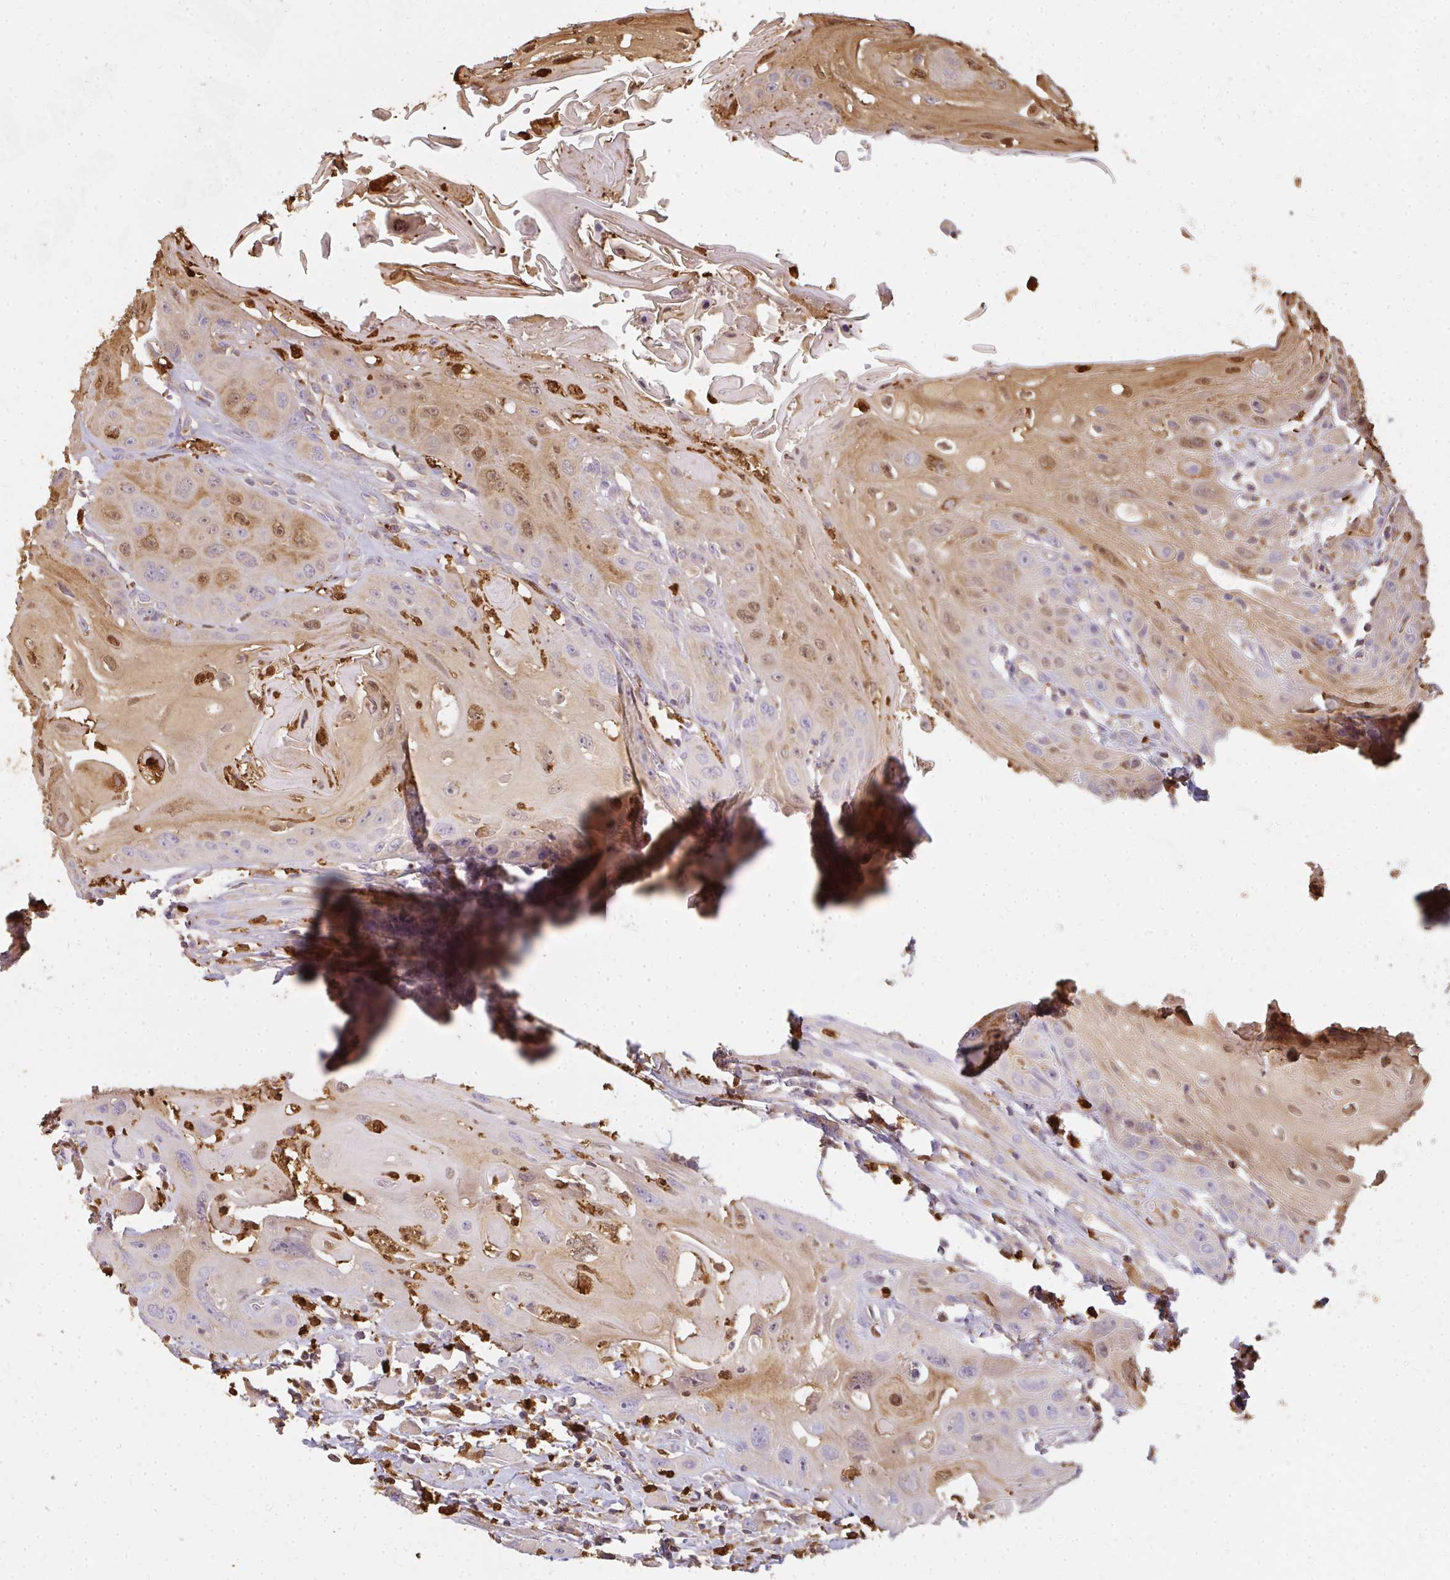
{"staining": {"intensity": "moderate", "quantity": ">75%", "location": "cytoplasmic/membranous,nuclear"}, "tissue": "head and neck cancer", "cell_type": "Tumor cells", "image_type": "cancer", "snomed": [{"axis": "morphology", "description": "Squamous cell carcinoma, NOS"}, {"axis": "topography", "description": "Head-Neck"}], "caption": "Immunohistochemistry (IHC) image of neoplastic tissue: head and neck squamous cell carcinoma stained using immunohistochemistry (IHC) exhibits medium levels of moderate protein expression localized specifically in the cytoplasmic/membranous and nuclear of tumor cells, appearing as a cytoplasmic/membranous and nuclear brown color.", "gene": "CNTRL", "patient": {"sex": "female", "age": 59}}